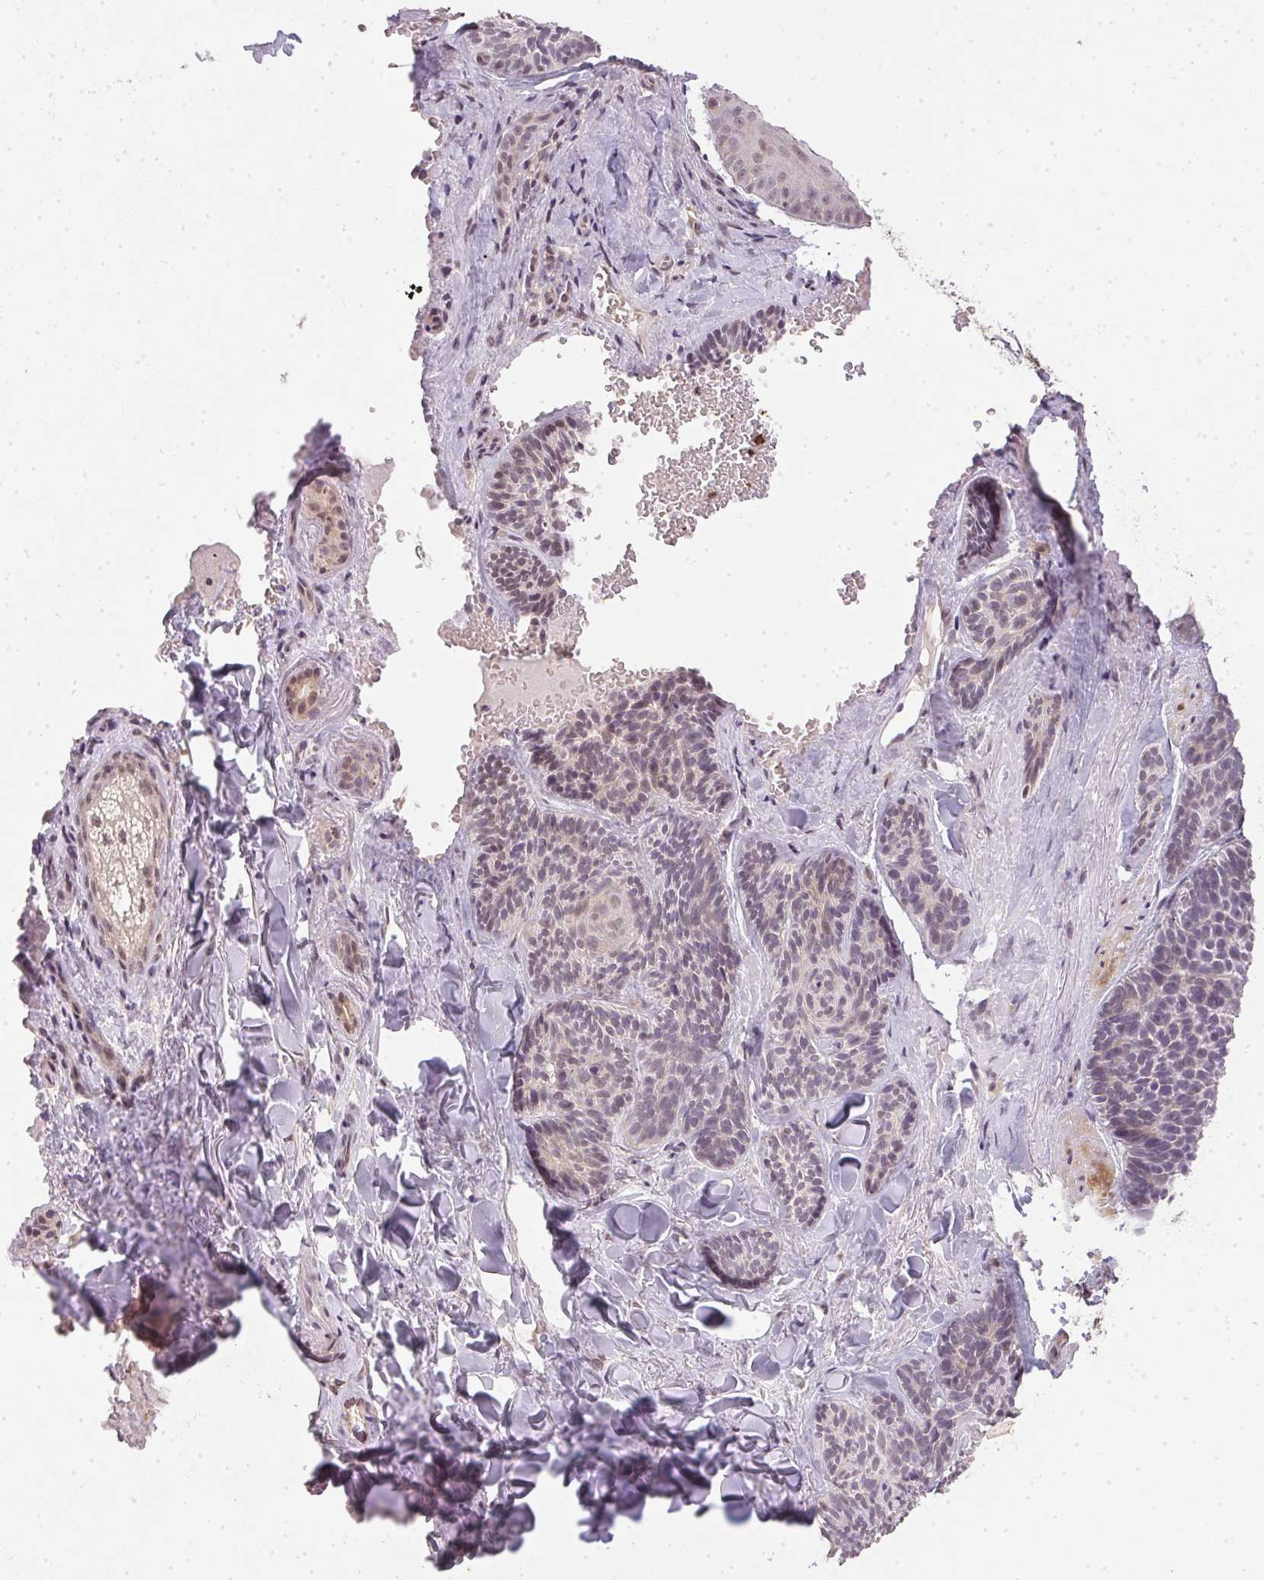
{"staining": {"intensity": "weak", "quantity": "<25%", "location": "cytoplasmic/membranous,nuclear"}, "tissue": "skin cancer", "cell_type": "Tumor cells", "image_type": "cancer", "snomed": [{"axis": "morphology", "description": "Basal cell carcinoma"}, {"axis": "topography", "description": "Skin"}], "caption": "Immunohistochemistry (IHC) image of neoplastic tissue: skin cancer (basal cell carcinoma) stained with DAB (3,3'-diaminobenzidine) reveals no significant protein positivity in tumor cells.", "gene": "PPP4R4", "patient": {"sex": "male", "age": 81}}